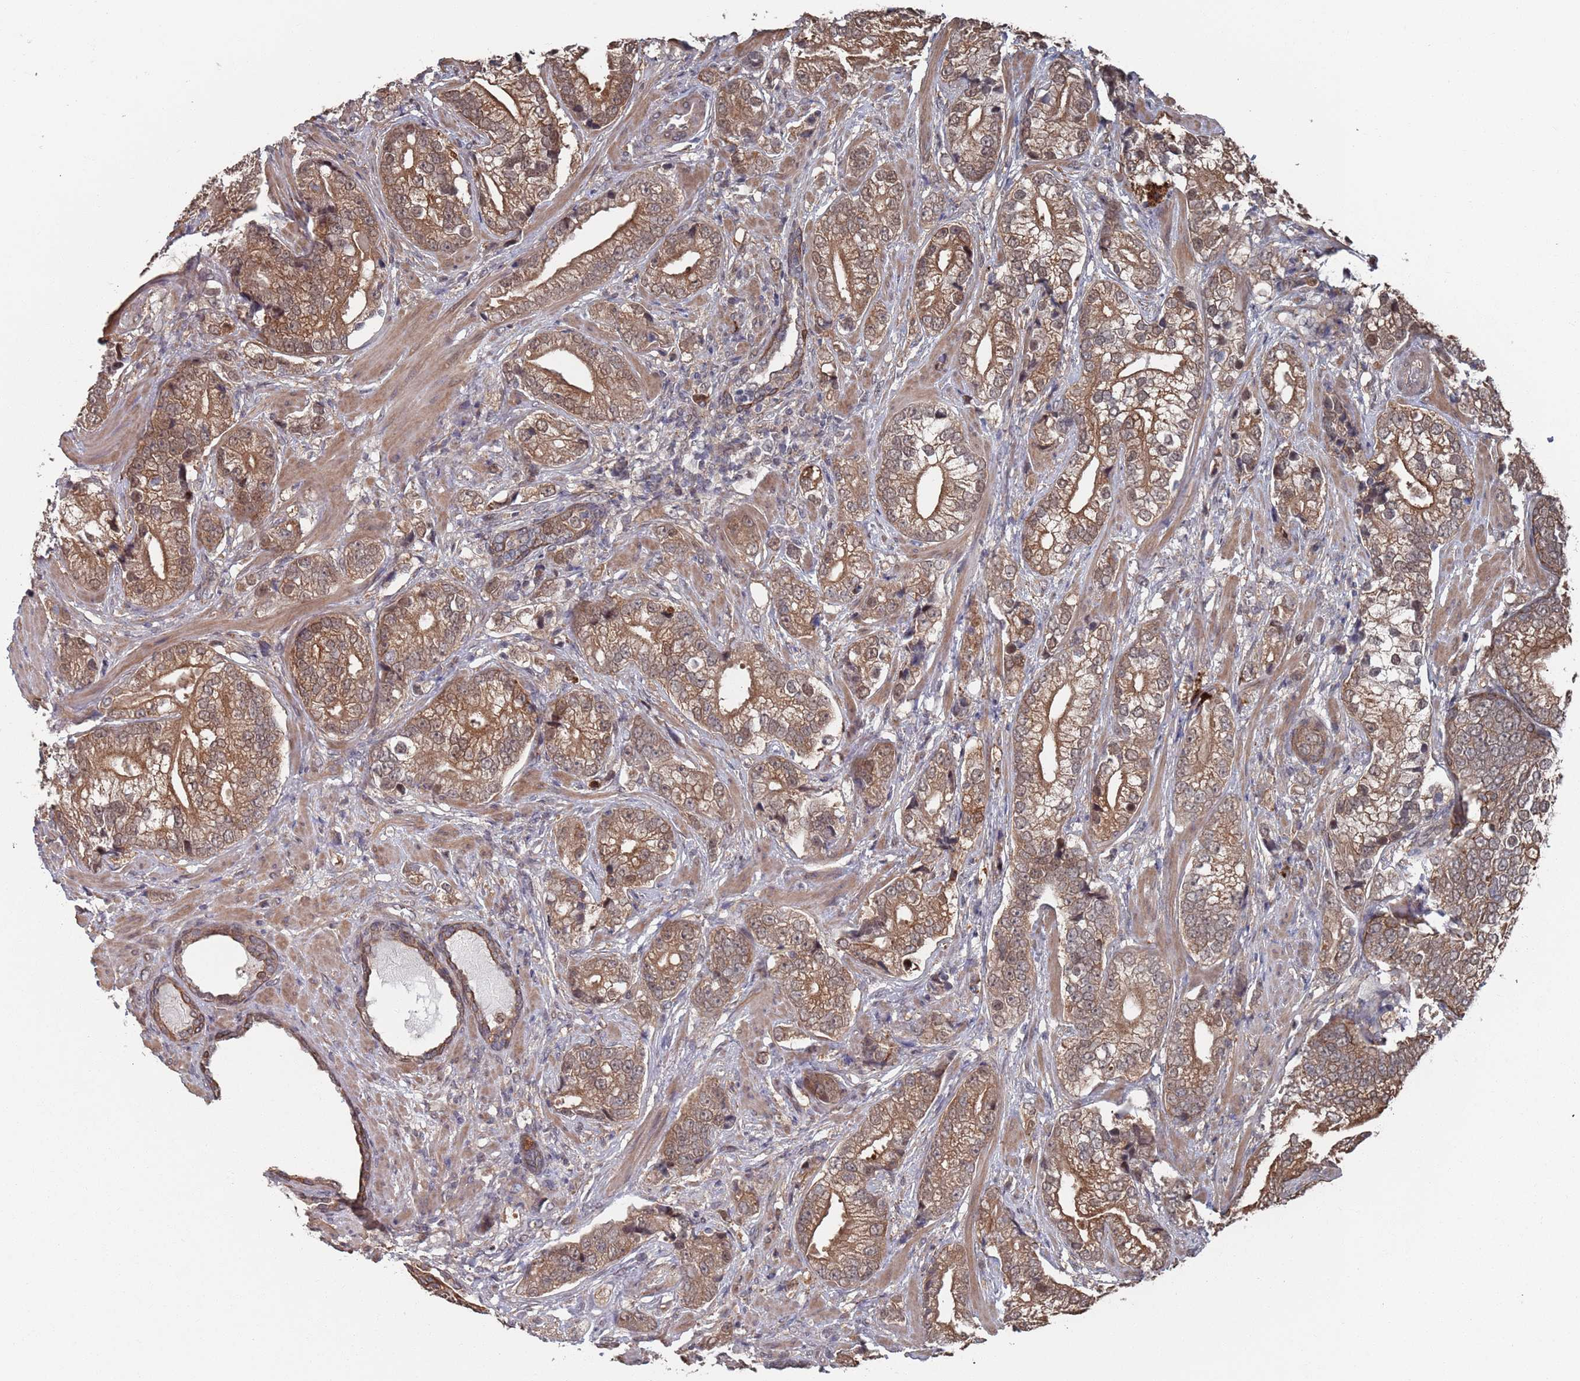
{"staining": {"intensity": "moderate", "quantity": ">75%", "location": "cytoplasmic/membranous,nuclear"}, "tissue": "prostate cancer", "cell_type": "Tumor cells", "image_type": "cancer", "snomed": [{"axis": "morphology", "description": "Adenocarcinoma, High grade"}, {"axis": "topography", "description": "Prostate"}], "caption": "This photomicrograph reveals prostate cancer stained with immunohistochemistry (IHC) to label a protein in brown. The cytoplasmic/membranous and nuclear of tumor cells show moderate positivity for the protein. Nuclei are counter-stained blue.", "gene": "DGKD", "patient": {"sex": "male", "age": 75}}